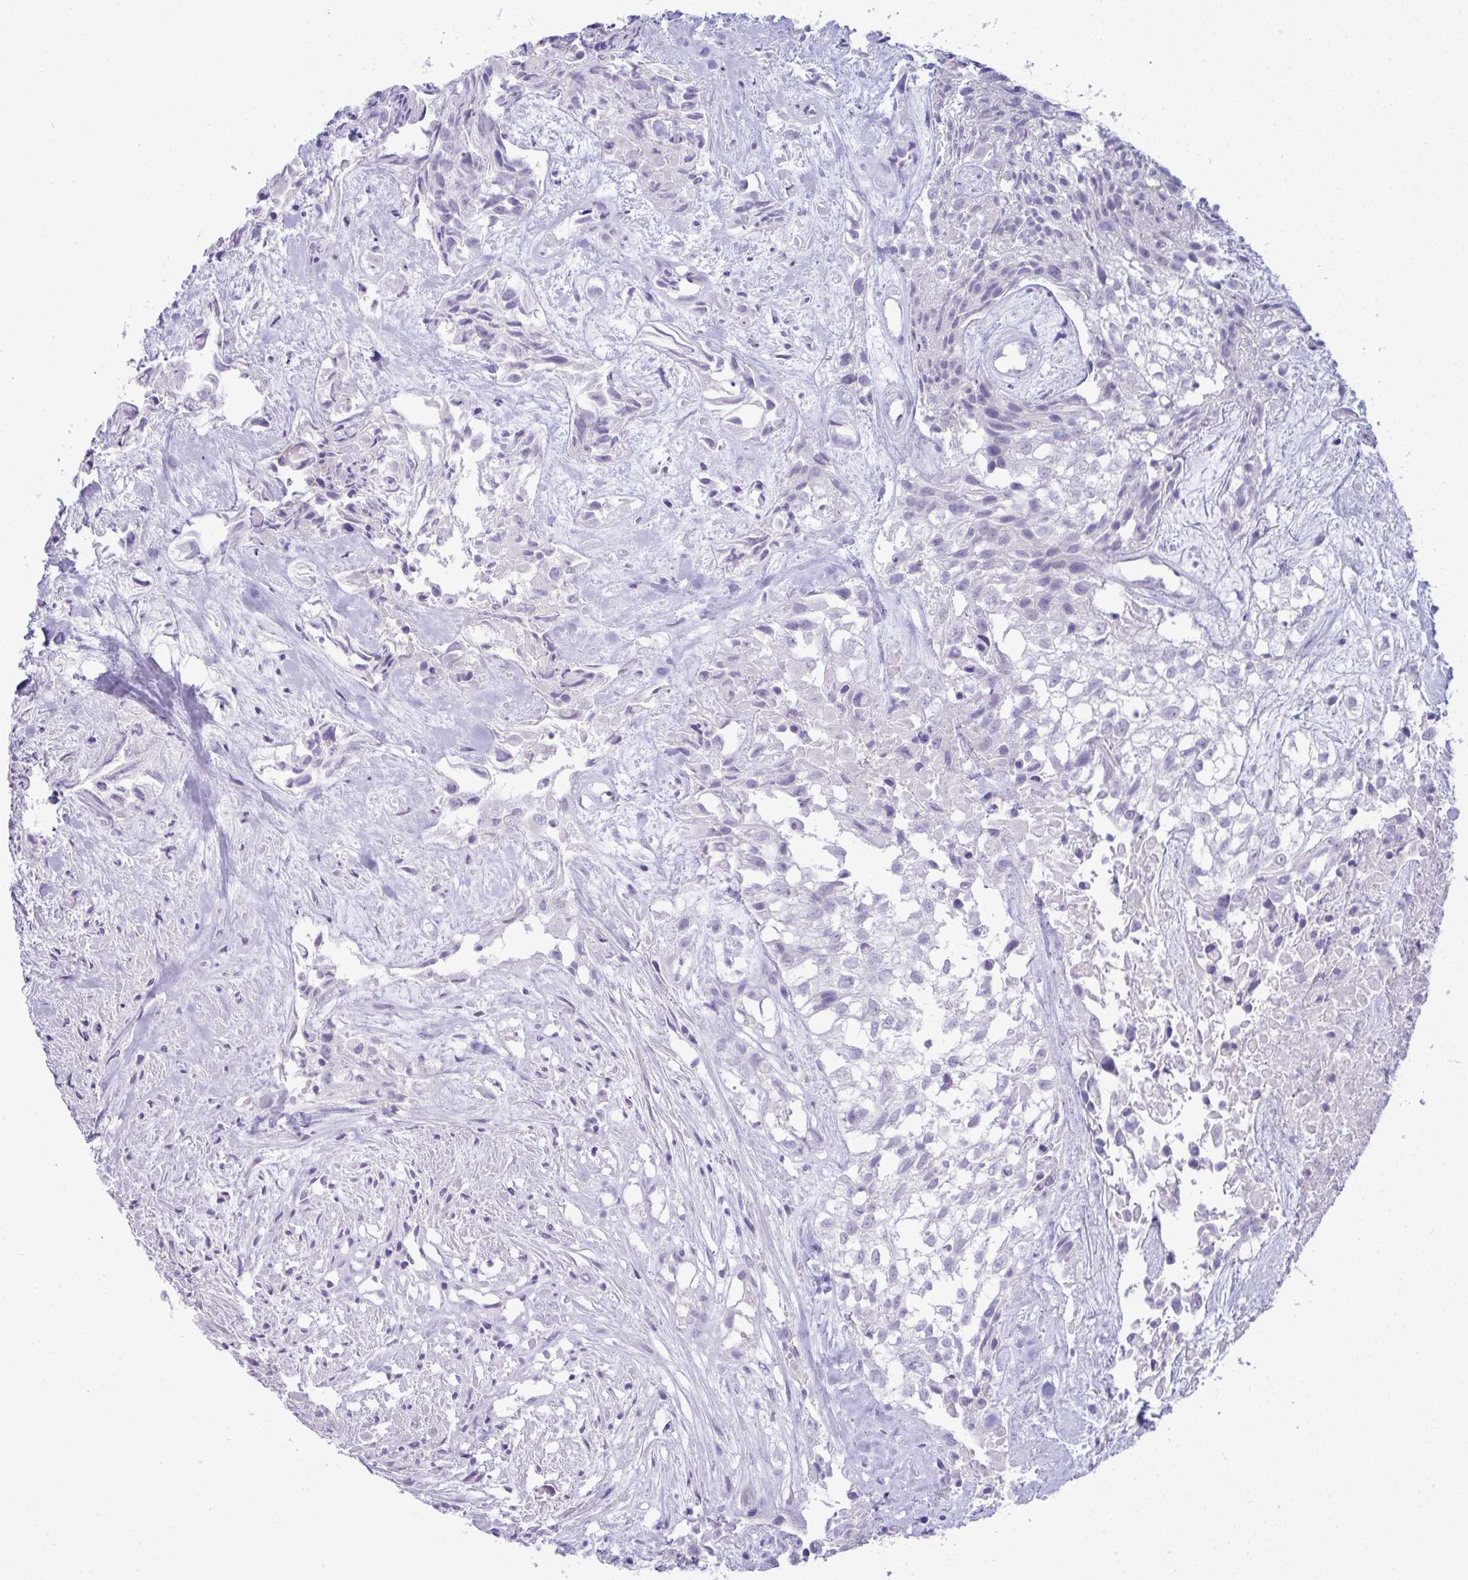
{"staining": {"intensity": "negative", "quantity": "none", "location": "none"}, "tissue": "urothelial cancer", "cell_type": "Tumor cells", "image_type": "cancer", "snomed": [{"axis": "morphology", "description": "Urothelial carcinoma, High grade"}, {"axis": "topography", "description": "Urinary bladder"}], "caption": "Tumor cells show no significant expression in urothelial carcinoma (high-grade).", "gene": "RGPD5", "patient": {"sex": "male", "age": 56}}